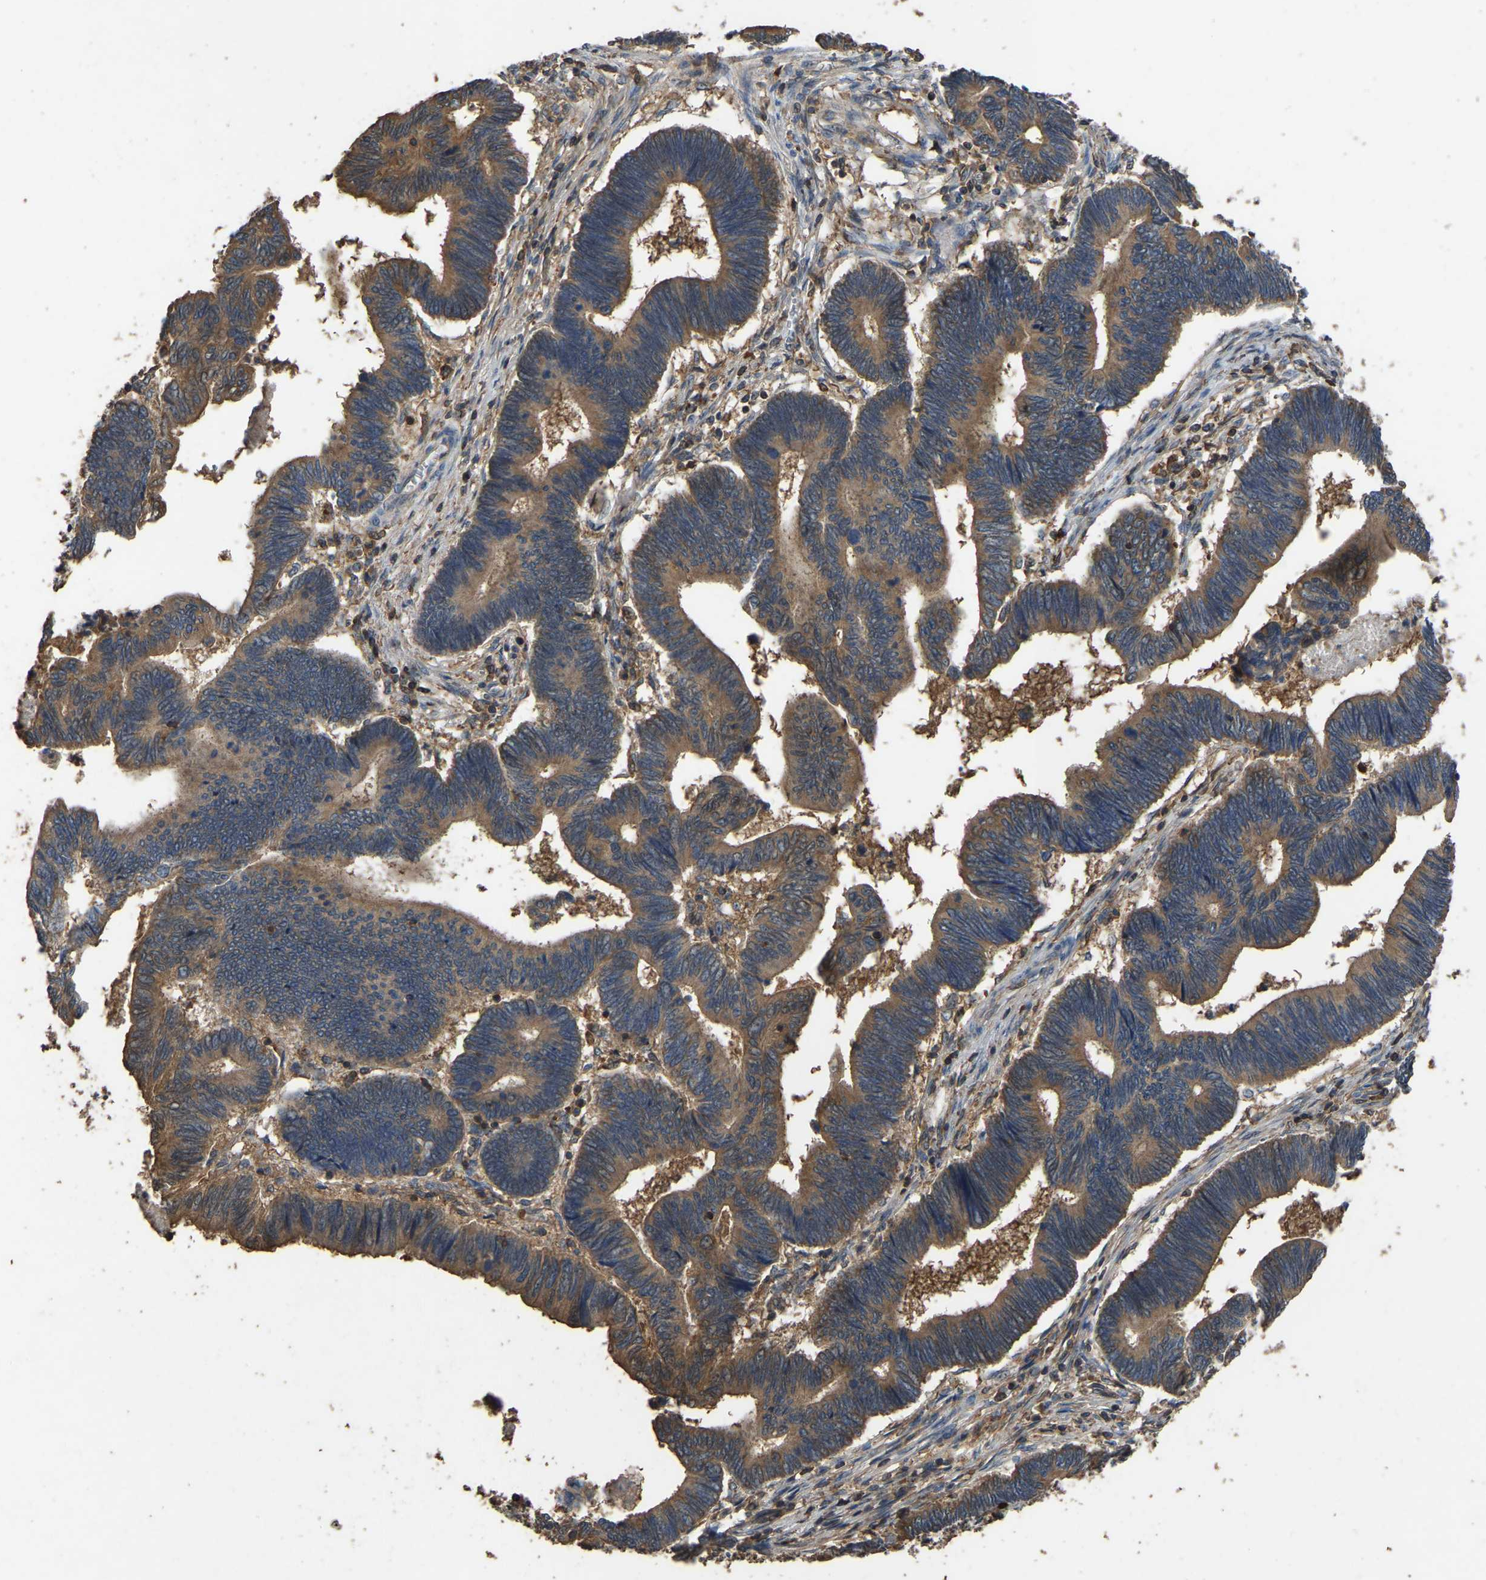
{"staining": {"intensity": "moderate", "quantity": ">75%", "location": "cytoplasmic/membranous"}, "tissue": "pancreatic cancer", "cell_type": "Tumor cells", "image_type": "cancer", "snomed": [{"axis": "morphology", "description": "Adenocarcinoma, NOS"}, {"axis": "topography", "description": "Pancreas"}], "caption": "A brown stain highlights moderate cytoplasmic/membranous positivity of a protein in pancreatic adenocarcinoma tumor cells.", "gene": "FHIT", "patient": {"sex": "female", "age": 70}}